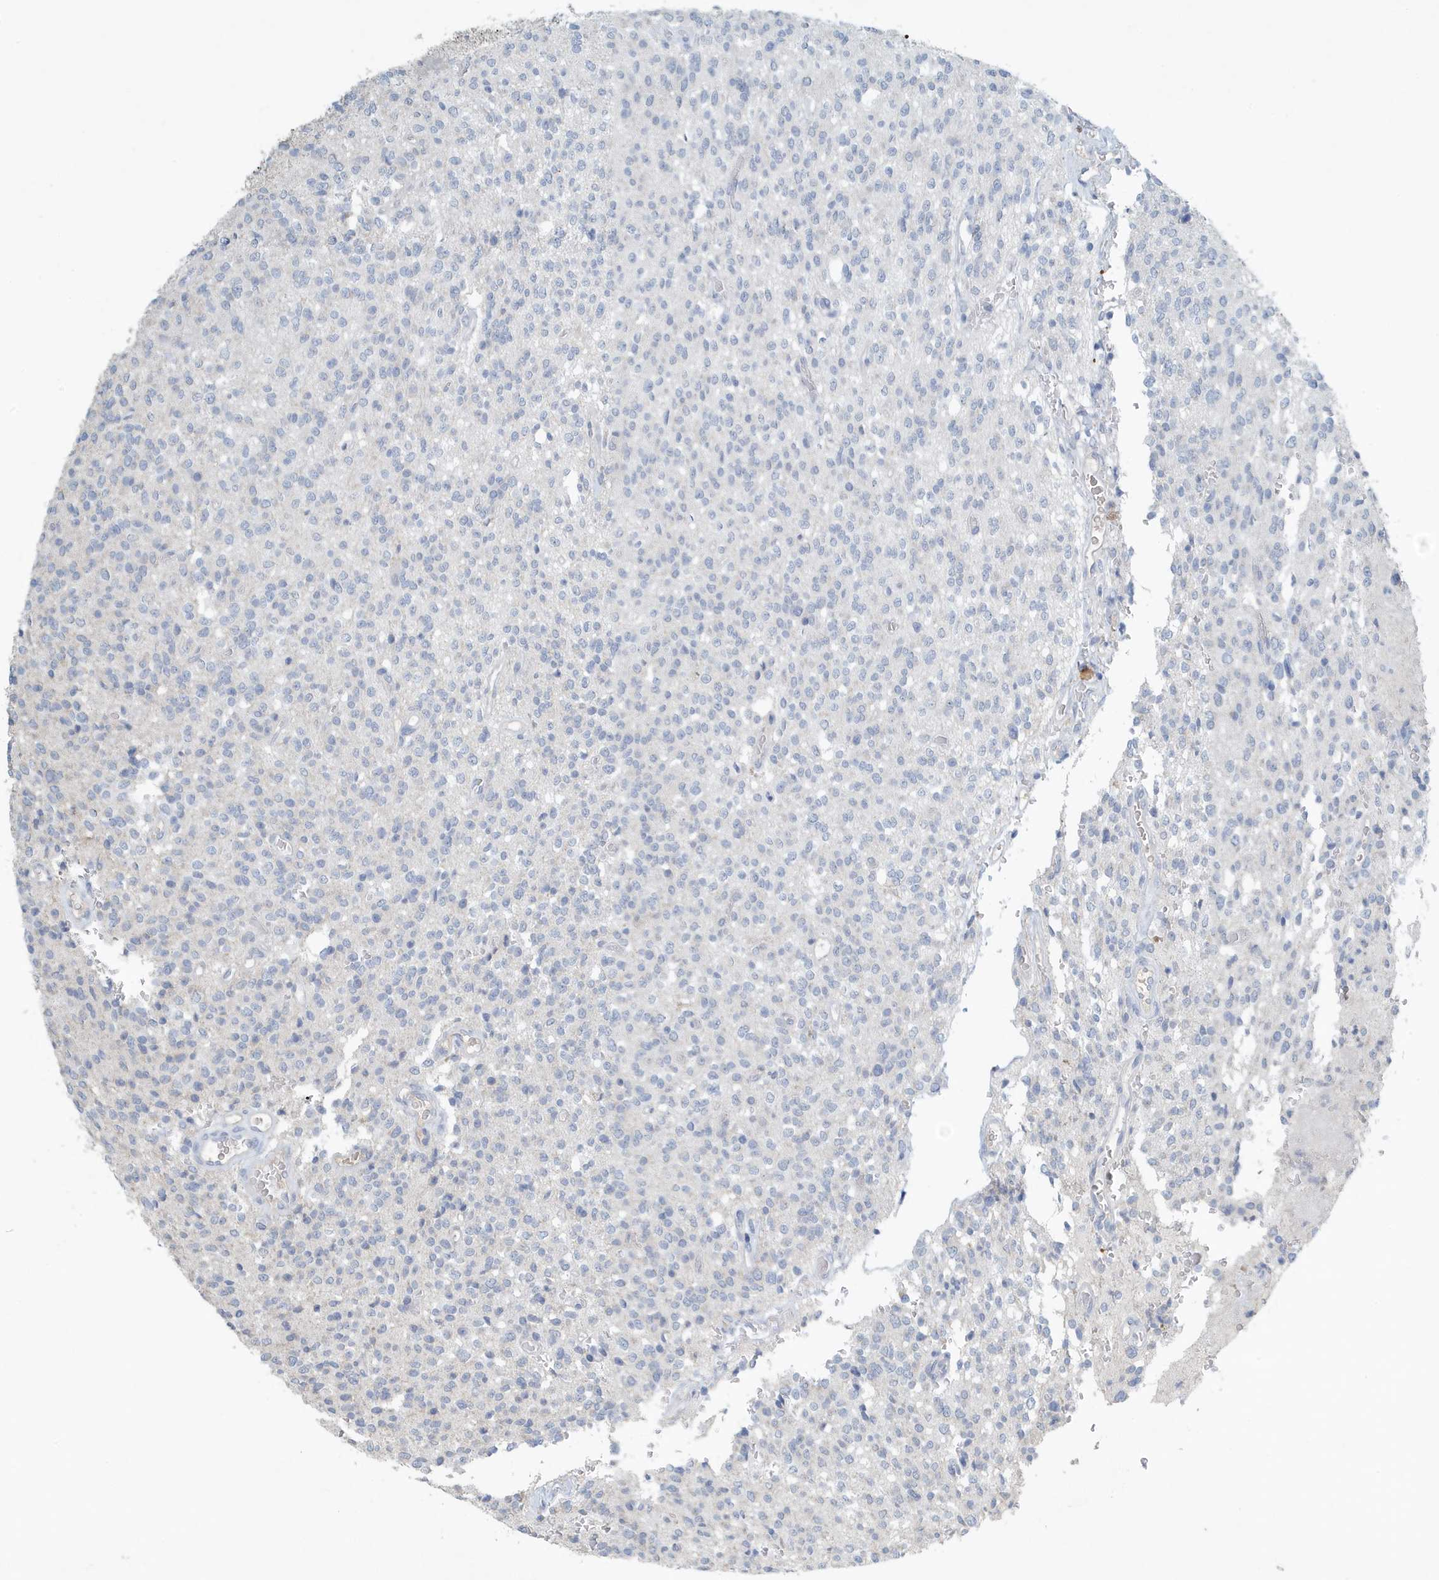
{"staining": {"intensity": "negative", "quantity": "none", "location": "none"}, "tissue": "glioma", "cell_type": "Tumor cells", "image_type": "cancer", "snomed": [{"axis": "morphology", "description": "Glioma, malignant, High grade"}, {"axis": "topography", "description": "Brain"}], "caption": "This image is of high-grade glioma (malignant) stained with IHC to label a protein in brown with the nuclei are counter-stained blue. There is no positivity in tumor cells.", "gene": "UGT2B4", "patient": {"sex": "male", "age": 34}}